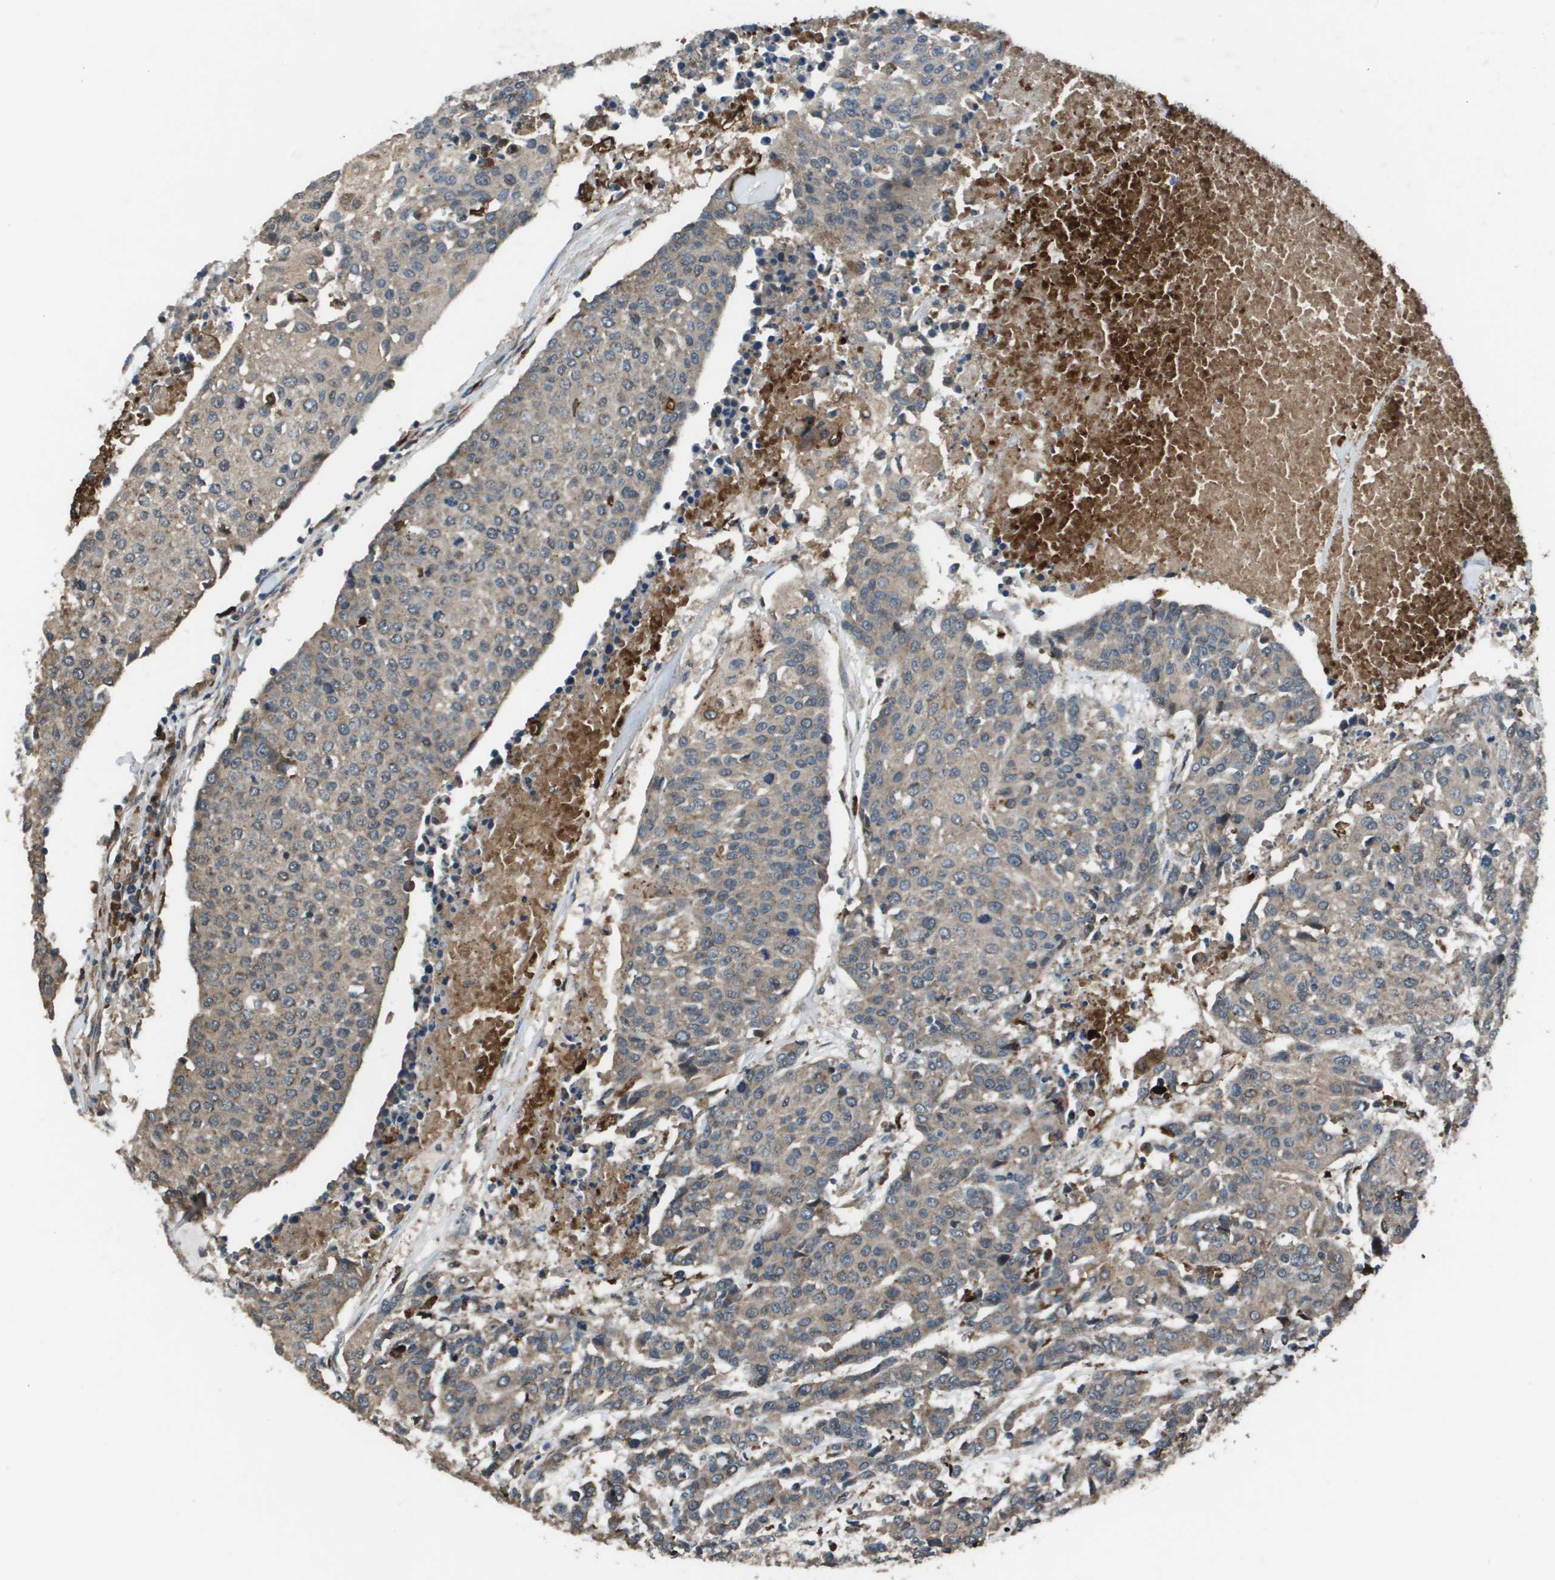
{"staining": {"intensity": "weak", "quantity": "<25%", "location": "cytoplasmic/membranous"}, "tissue": "urothelial cancer", "cell_type": "Tumor cells", "image_type": "cancer", "snomed": [{"axis": "morphology", "description": "Urothelial carcinoma, High grade"}, {"axis": "topography", "description": "Urinary bladder"}], "caption": "High-grade urothelial carcinoma was stained to show a protein in brown. There is no significant staining in tumor cells.", "gene": "GOSR2", "patient": {"sex": "female", "age": 85}}